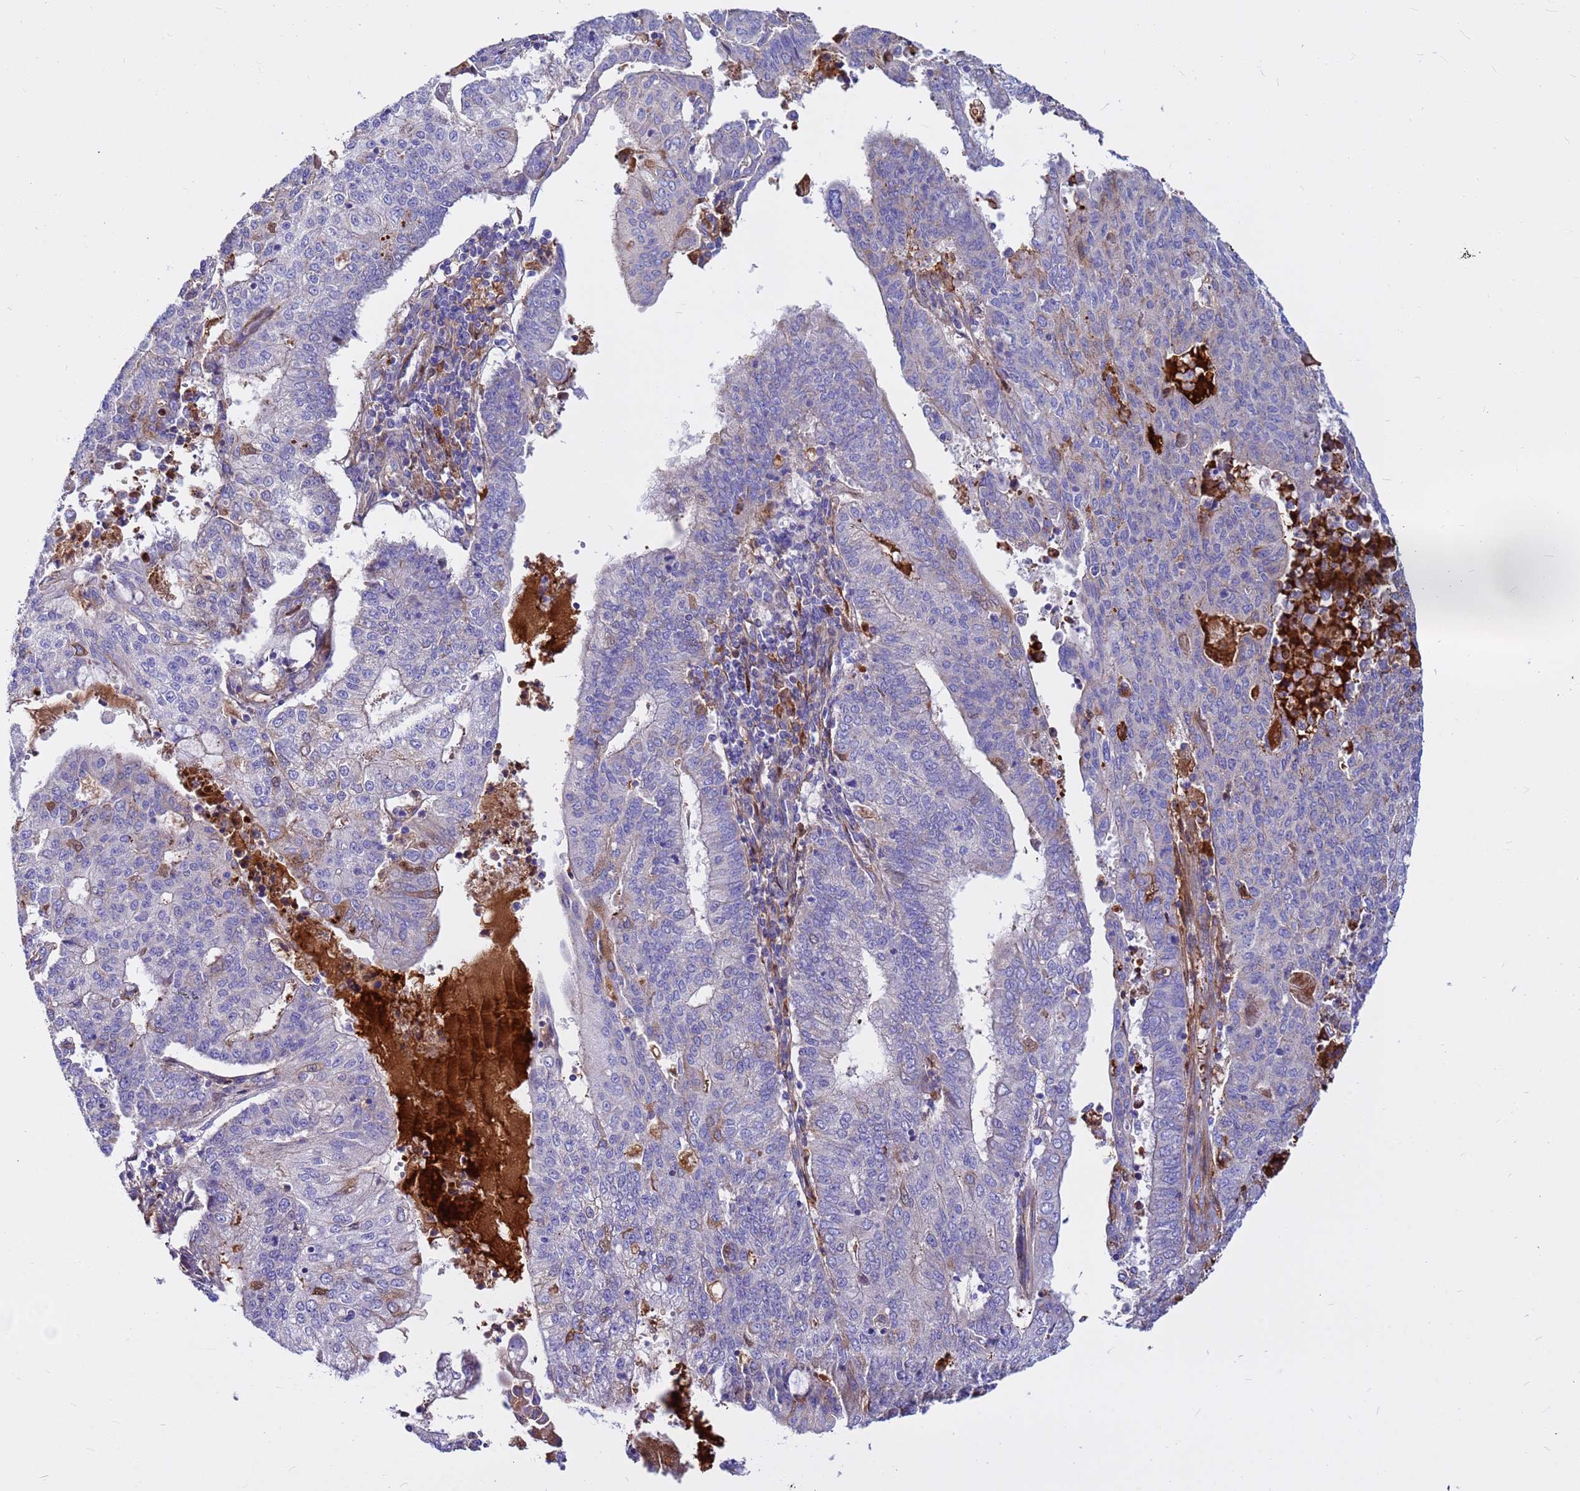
{"staining": {"intensity": "negative", "quantity": "none", "location": "none"}, "tissue": "endometrial cancer", "cell_type": "Tumor cells", "image_type": "cancer", "snomed": [{"axis": "morphology", "description": "Adenocarcinoma, NOS"}, {"axis": "topography", "description": "Endometrium"}], "caption": "This micrograph is of endometrial adenocarcinoma stained with IHC to label a protein in brown with the nuclei are counter-stained blue. There is no expression in tumor cells.", "gene": "CRHBP", "patient": {"sex": "female", "age": 59}}